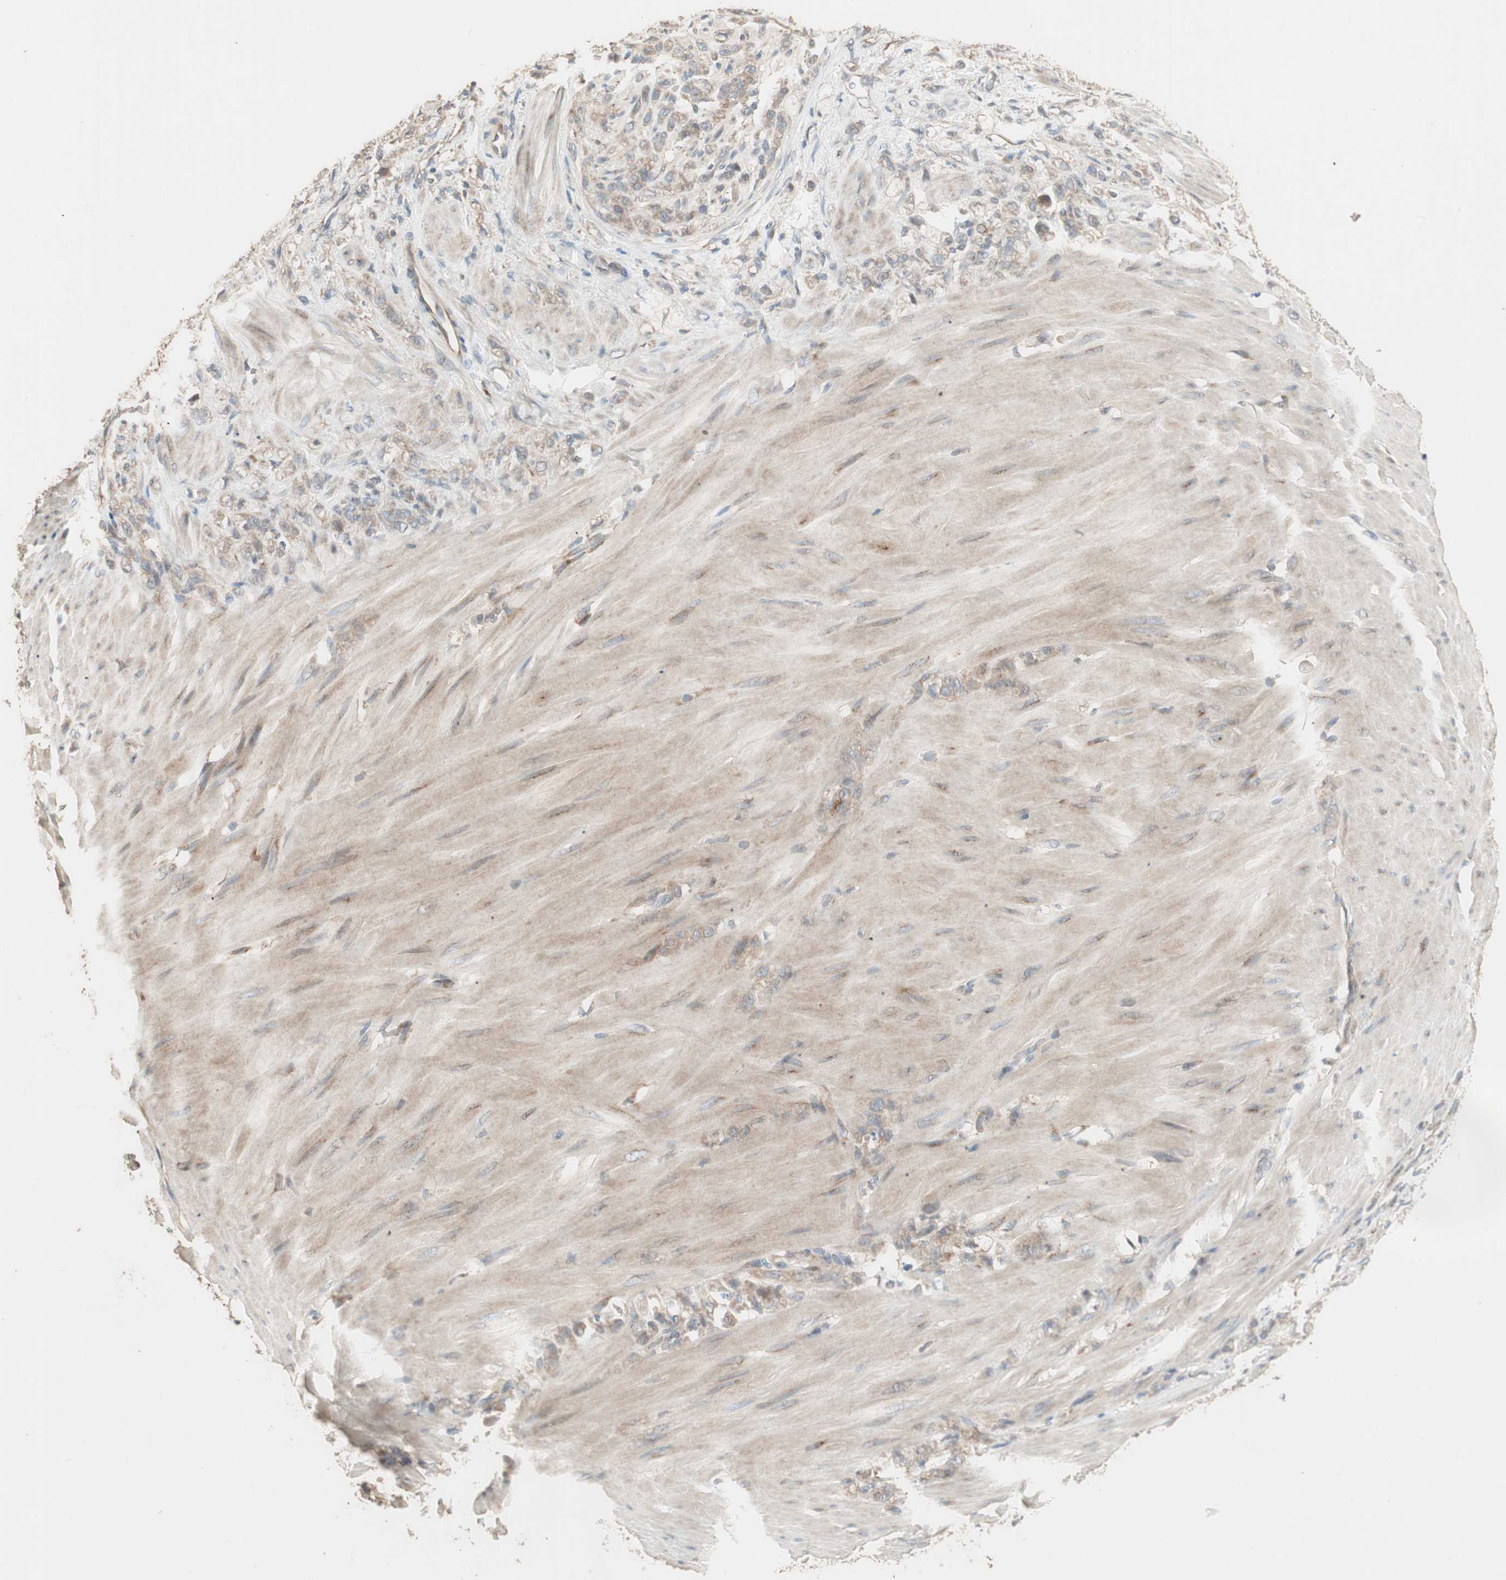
{"staining": {"intensity": "moderate", "quantity": ">75%", "location": "cytoplasmic/membranous"}, "tissue": "stomach cancer", "cell_type": "Tumor cells", "image_type": "cancer", "snomed": [{"axis": "morphology", "description": "Adenocarcinoma, NOS"}, {"axis": "topography", "description": "Stomach"}], "caption": "An immunohistochemistry (IHC) photomicrograph of tumor tissue is shown. Protein staining in brown highlights moderate cytoplasmic/membranous positivity in adenocarcinoma (stomach) within tumor cells.", "gene": "RARRES1", "patient": {"sex": "male", "age": 82}}